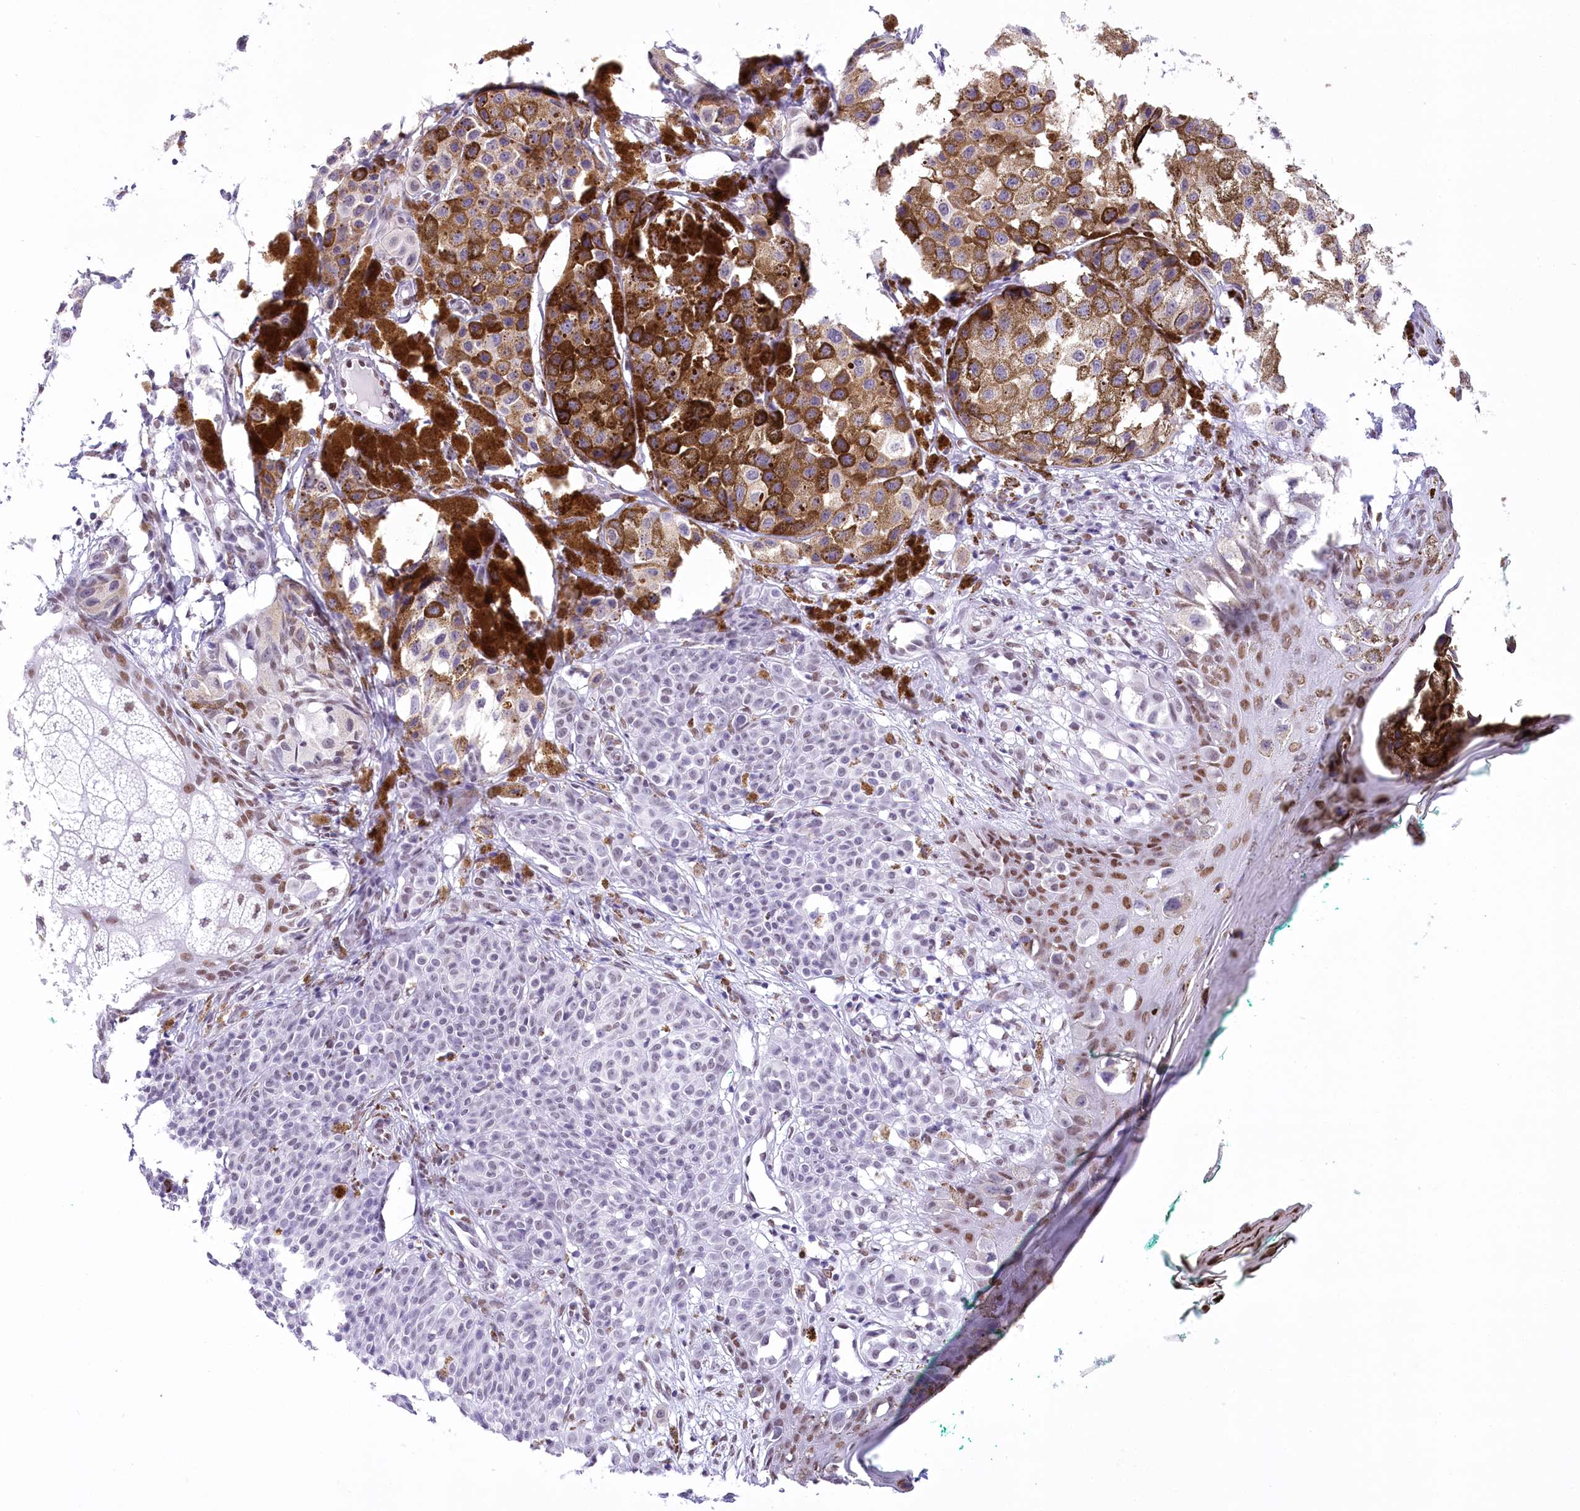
{"staining": {"intensity": "negative", "quantity": "none", "location": "none"}, "tissue": "melanoma", "cell_type": "Tumor cells", "image_type": "cancer", "snomed": [{"axis": "morphology", "description": "Malignant melanoma, NOS"}, {"axis": "topography", "description": "Skin of leg"}], "caption": "Immunohistochemistry (IHC) of malignant melanoma demonstrates no staining in tumor cells. Brightfield microscopy of immunohistochemistry (IHC) stained with DAB (3,3'-diaminobenzidine) (brown) and hematoxylin (blue), captured at high magnification.", "gene": "HNRNPA0", "patient": {"sex": "female", "age": 72}}